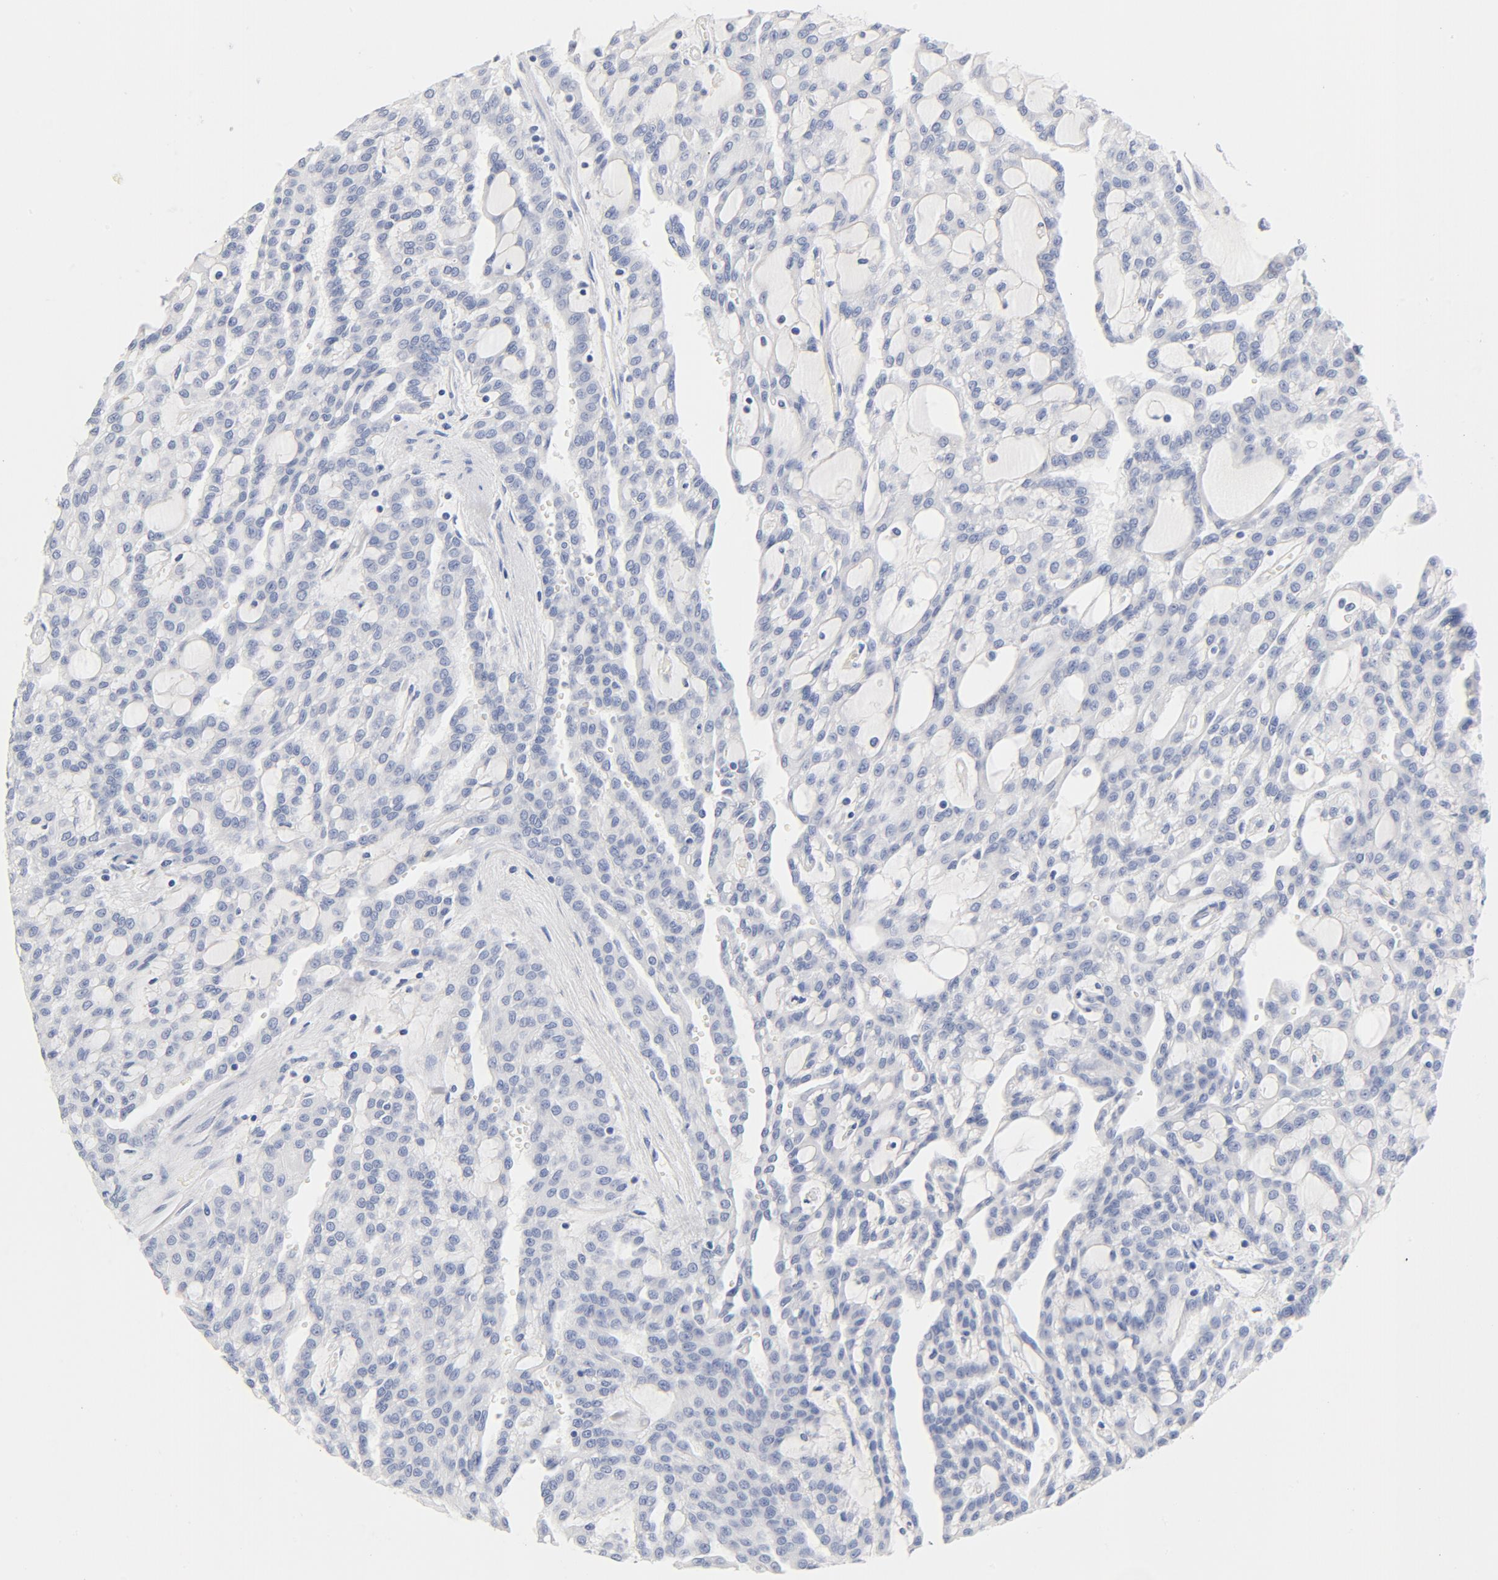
{"staining": {"intensity": "negative", "quantity": "none", "location": "none"}, "tissue": "renal cancer", "cell_type": "Tumor cells", "image_type": "cancer", "snomed": [{"axis": "morphology", "description": "Adenocarcinoma, NOS"}, {"axis": "topography", "description": "Kidney"}], "caption": "DAB (3,3'-diaminobenzidine) immunohistochemical staining of human adenocarcinoma (renal) reveals no significant expression in tumor cells.", "gene": "HOMER1", "patient": {"sex": "male", "age": 63}}